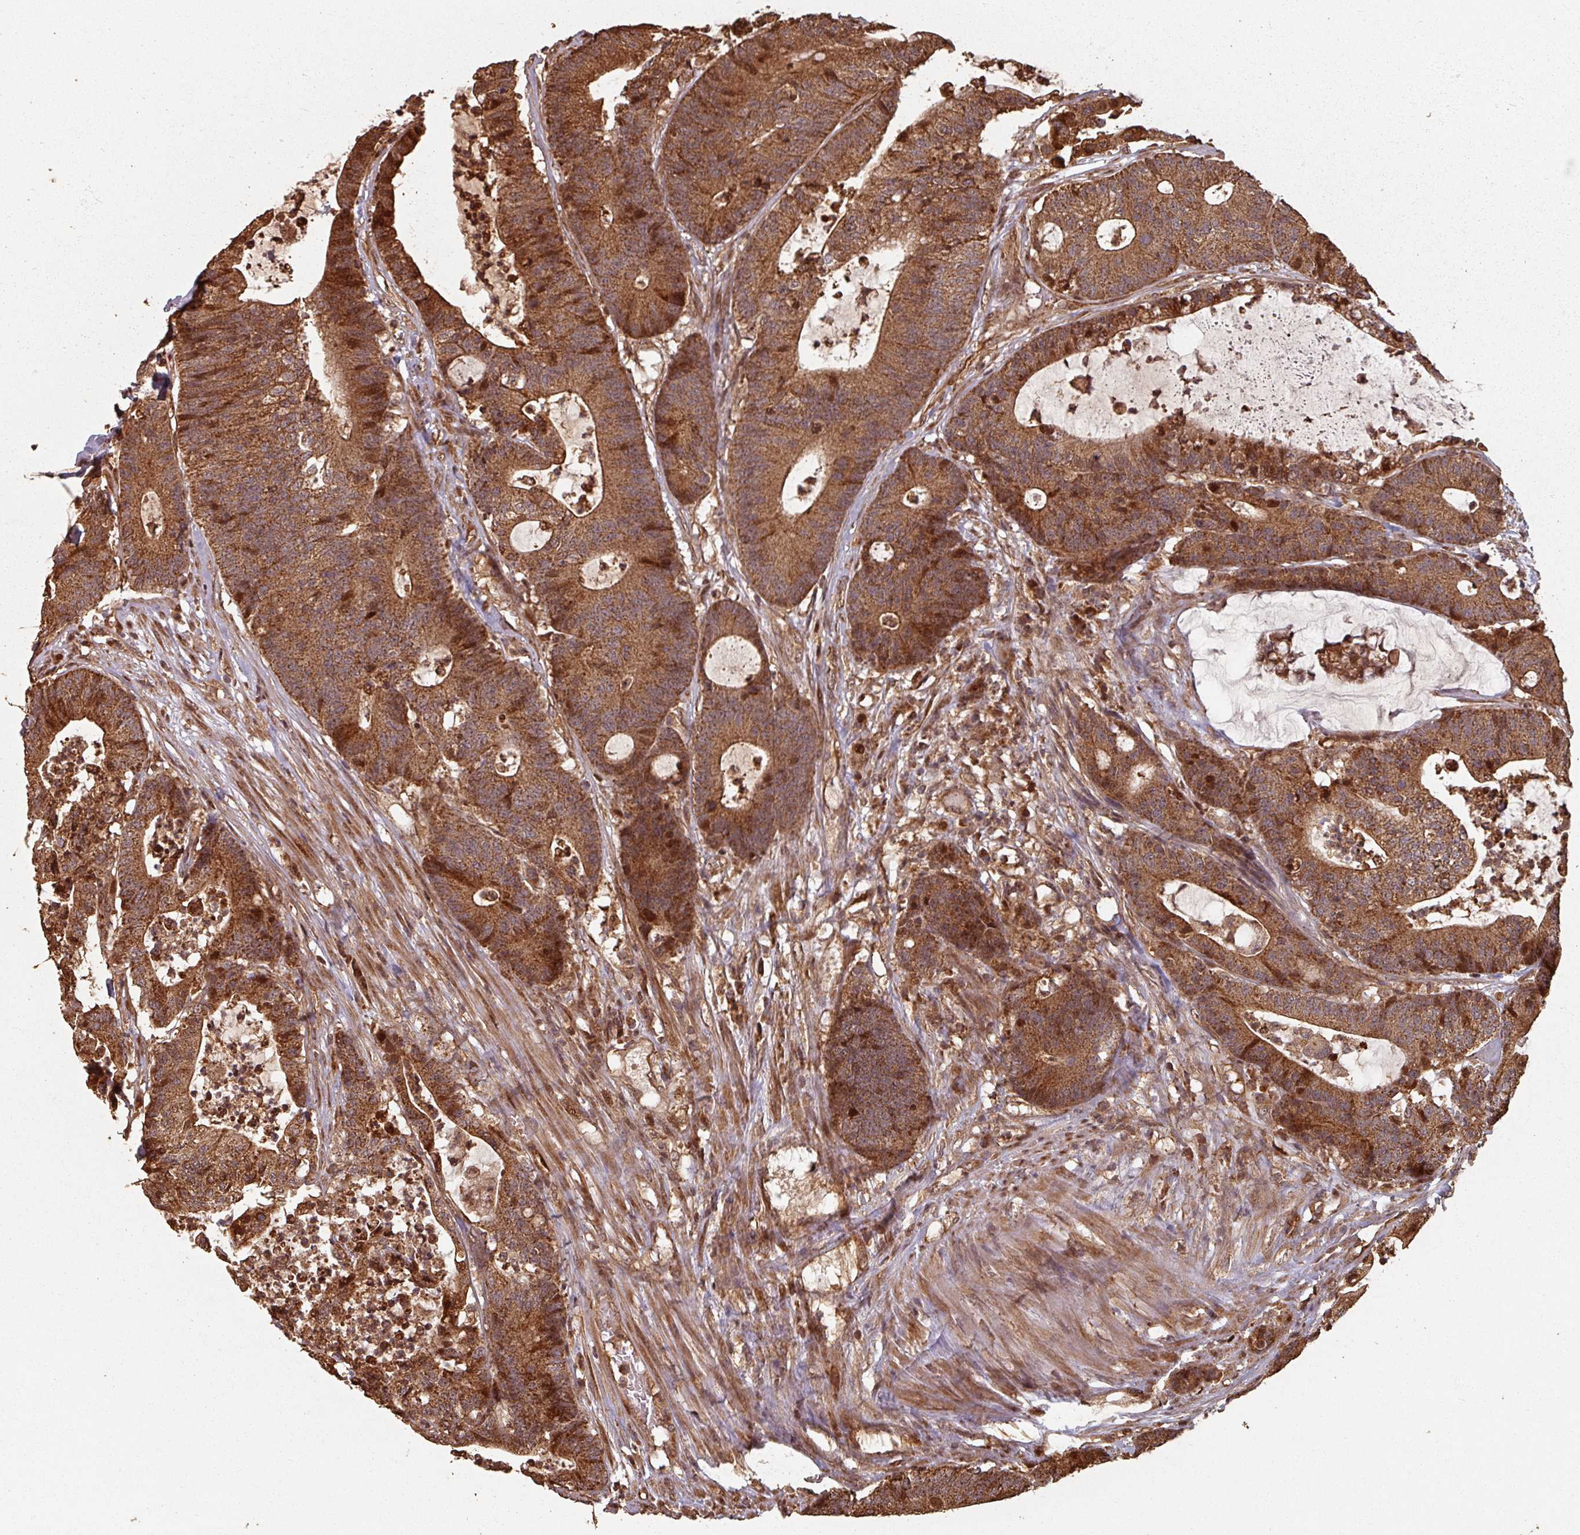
{"staining": {"intensity": "strong", "quantity": ">75%", "location": "cytoplasmic/membranous,nuclear"}, "tissue": "colorectal cancer", "cell_type": "Tumor cells", "image_type": "cancer", "snomed": [{"axis": "morphology", "description": "Adenocarcinoma, NOS"}, {"axis": "topography", "description": "Colon"}], "caption": "There is high levels of strong cytoplasmic/membranous and nuclear staining in tumor cells of colorectal adenocarcinoma, as demonstrated by immunohistochemical staining (brown color).", "gene": "EID1", "patient": {"sex": "female", "age": 84}}